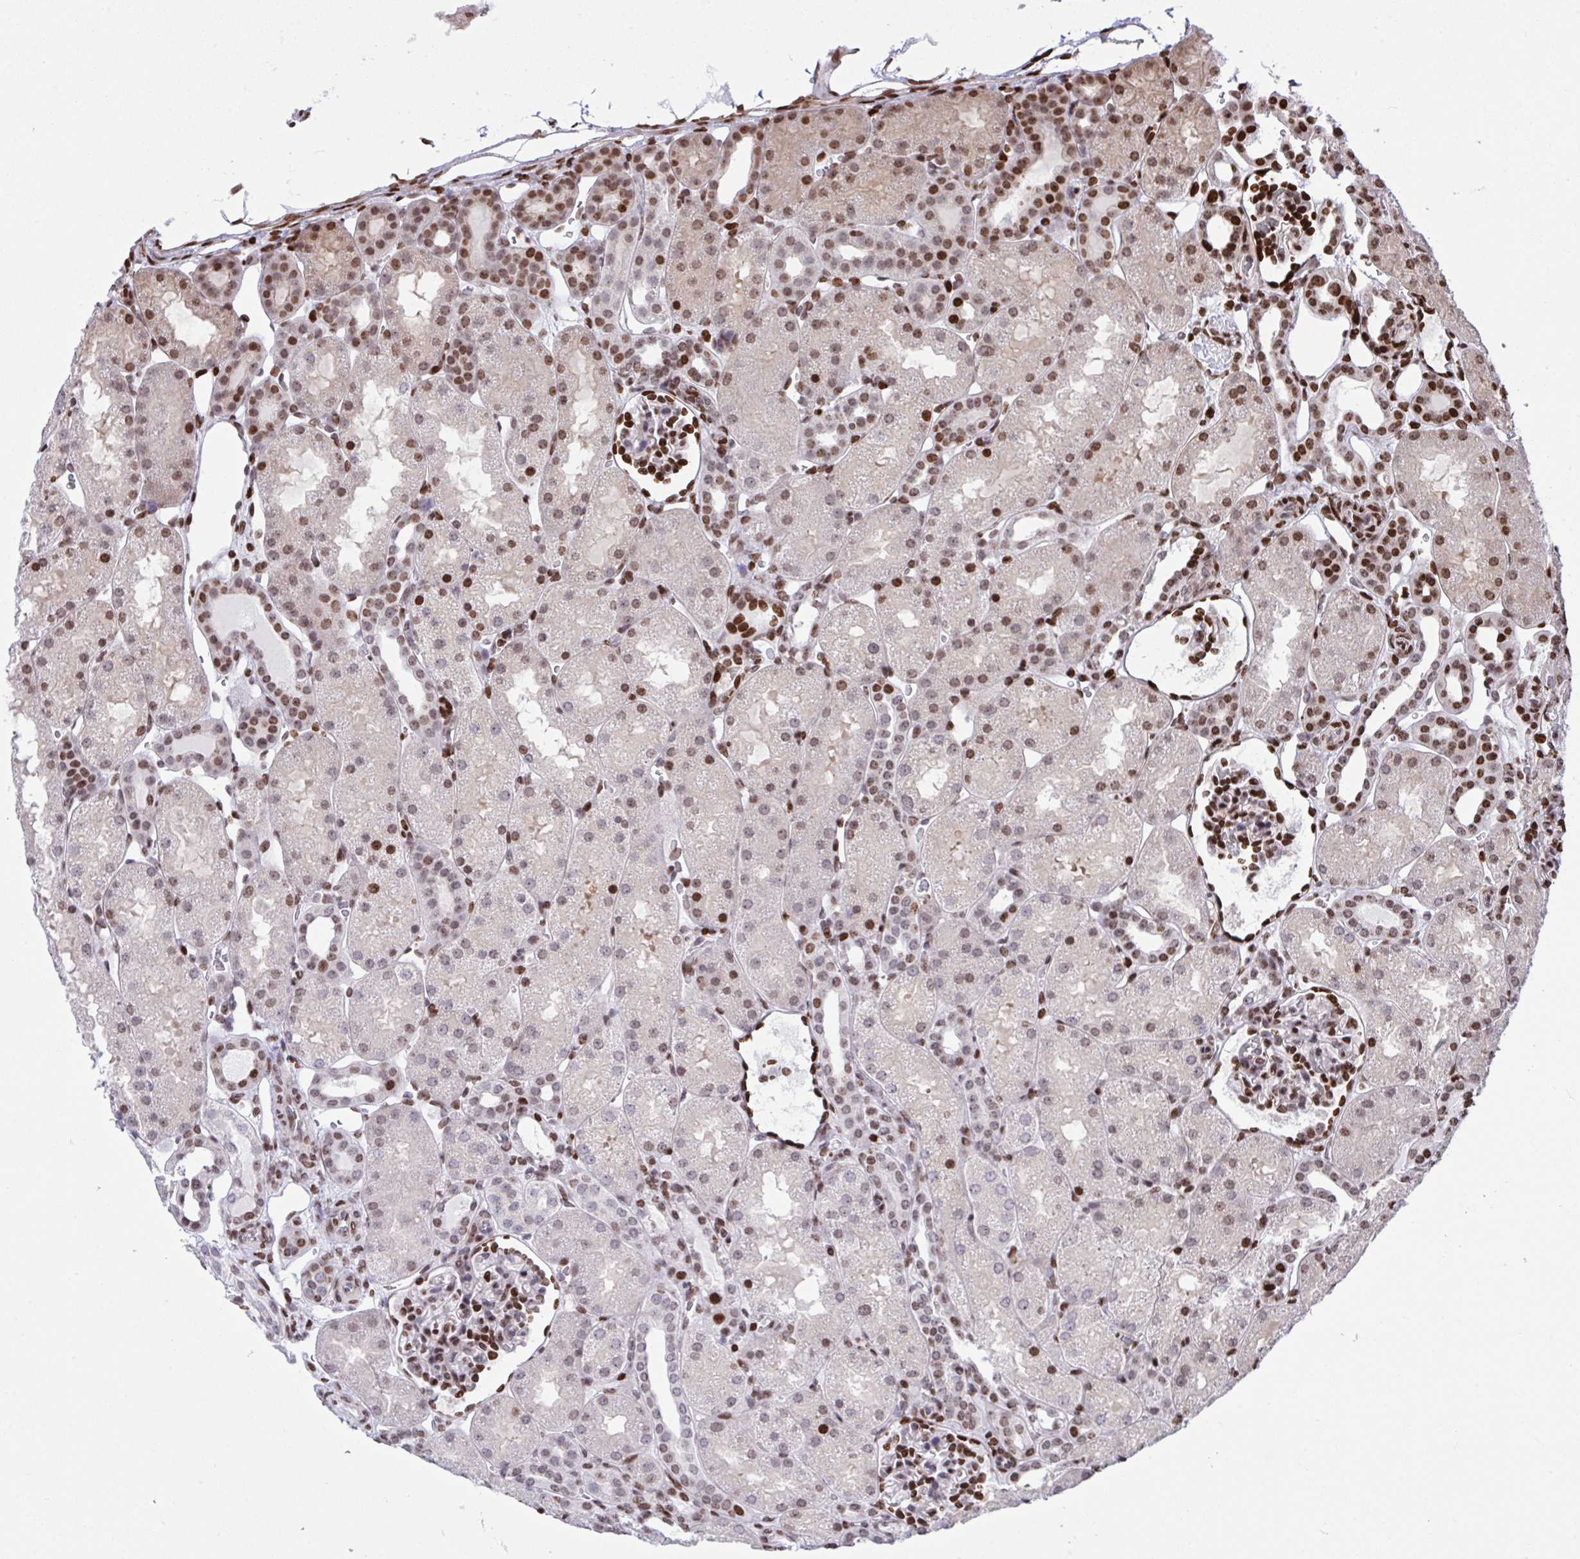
{"staining": {"intensity": "strong", "quantity": ">75%", "location": "nuclear"}, "tissue": "kidney", "cell_type": "Cells in glomeruli", "image_type": "normal", "snomed": [{"axis": "morphology", "description": "Normal tissue, NOS"}, {"axis": "topography", "description": "Kidney"}], "caption": "Normal kidney displays strong nuclear positivity in about >75% of cells in glomeruli.", "gene": "RAPGEF5", "patient": {"sex": "male", "age": 2}}